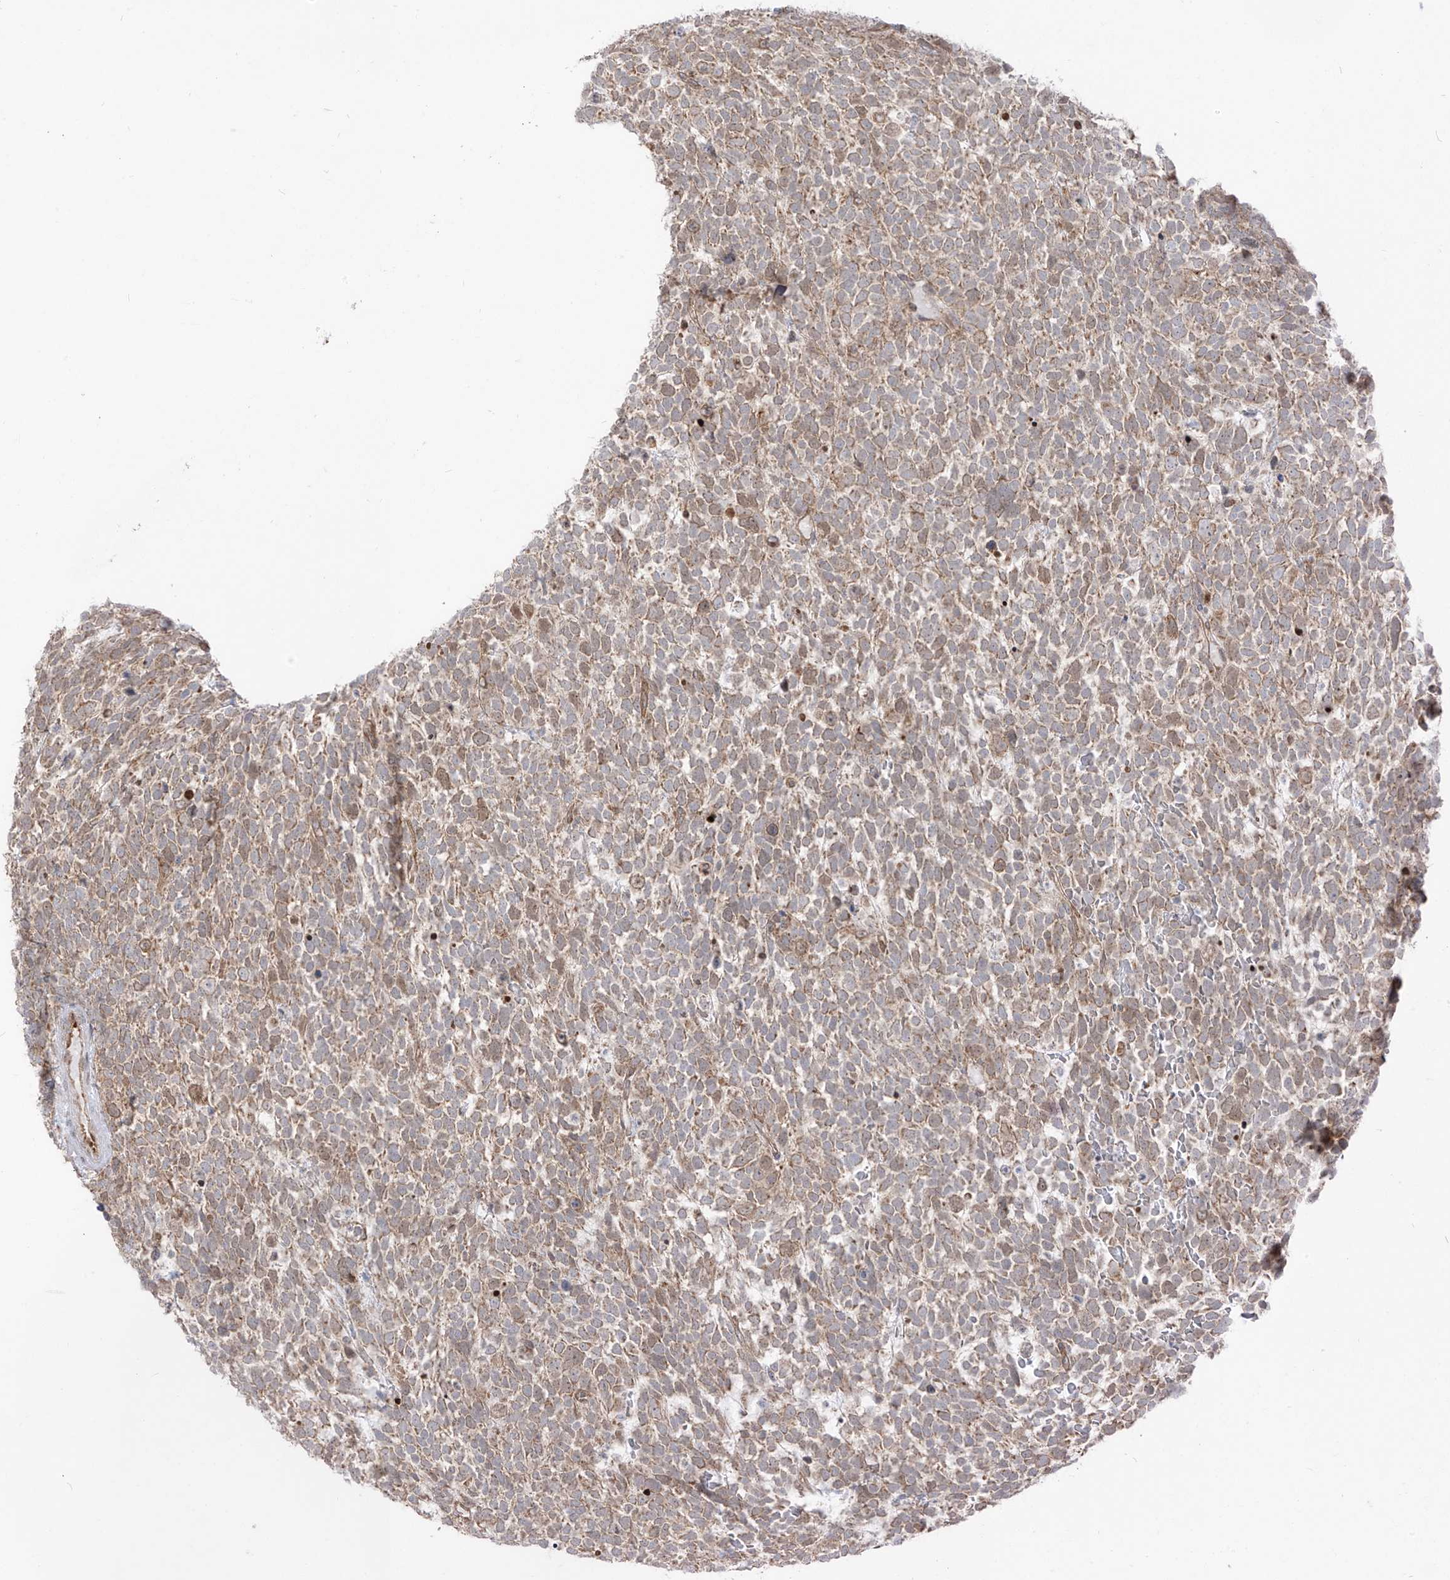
{"staining": {"intensity": "weak", "quantity": ">75%", "location": "cytoplasmic/membranous"}, "tissue": "urothelial cancer", "cell_type": "Tumor cells", "image_type": "cancer", "snomed": [{"axis": "morphology", "description": "Urothelial carcinoma, High grade"}, {"axis": "topography", "description": "Urinary bladder"}], "caption": "IHC (DAB) staining of urothelial cancer demonstrates weak cytoplasmic/membranous protein expression in about >75% of tumor cells.", "gene": "PDE11A", "patient": {"sex": "female", "age": 82}}